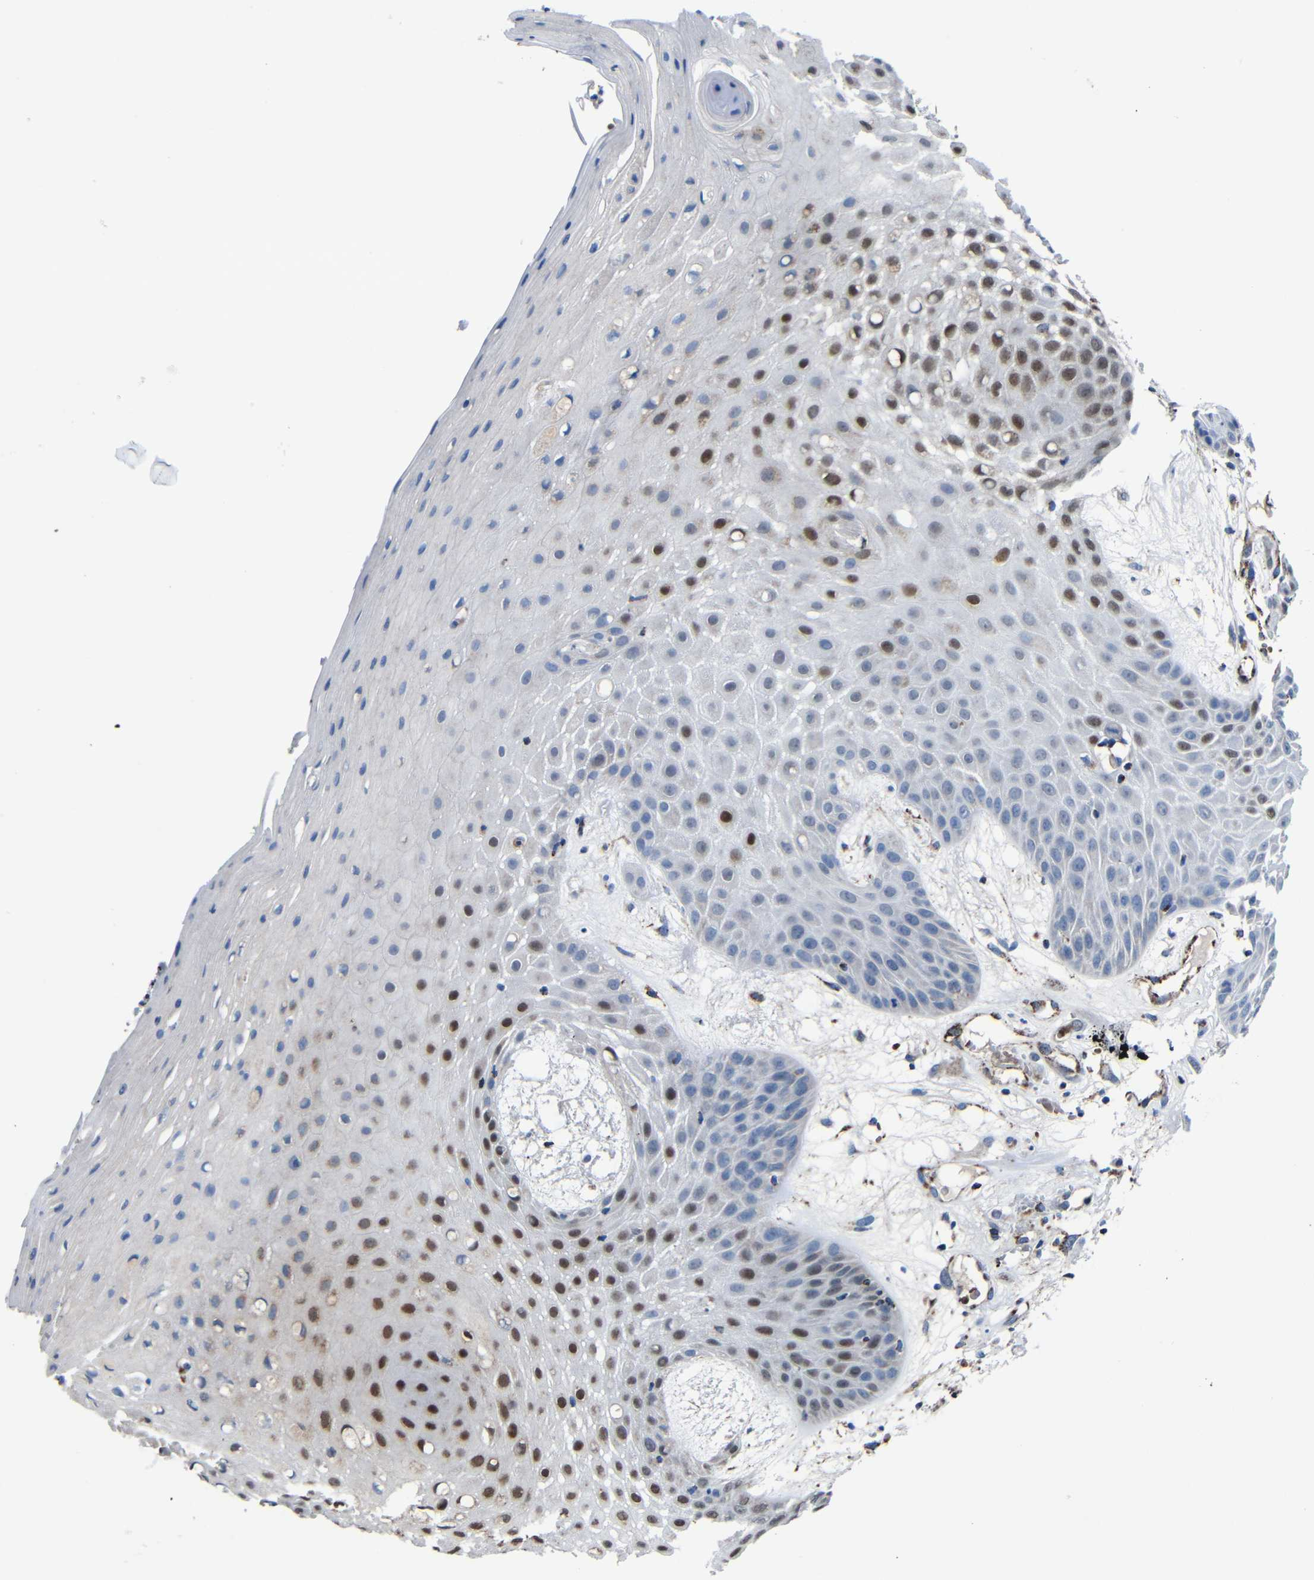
{"staining": {"intensity": "moderate", "quantity": "25%-75%", "location": "nuclear"}, "tissue": "skin cancer", "cell_type": "Tumor cells", "image_type": "cancer", "snomed": [{"axis": "morphology", "description": "Squamous cell carcinoma, NOS"}, {"axis": "topography", "description": "Skin"}], "caption": "Immunohistochemical staining of human squamous cell carcinoma (skin) demonstrates moderate nuclear protein positivity in approximately 25%-75% of tumor cells.", "gene": "CA5B", "patient": {"sex": "male", "age": 65}}